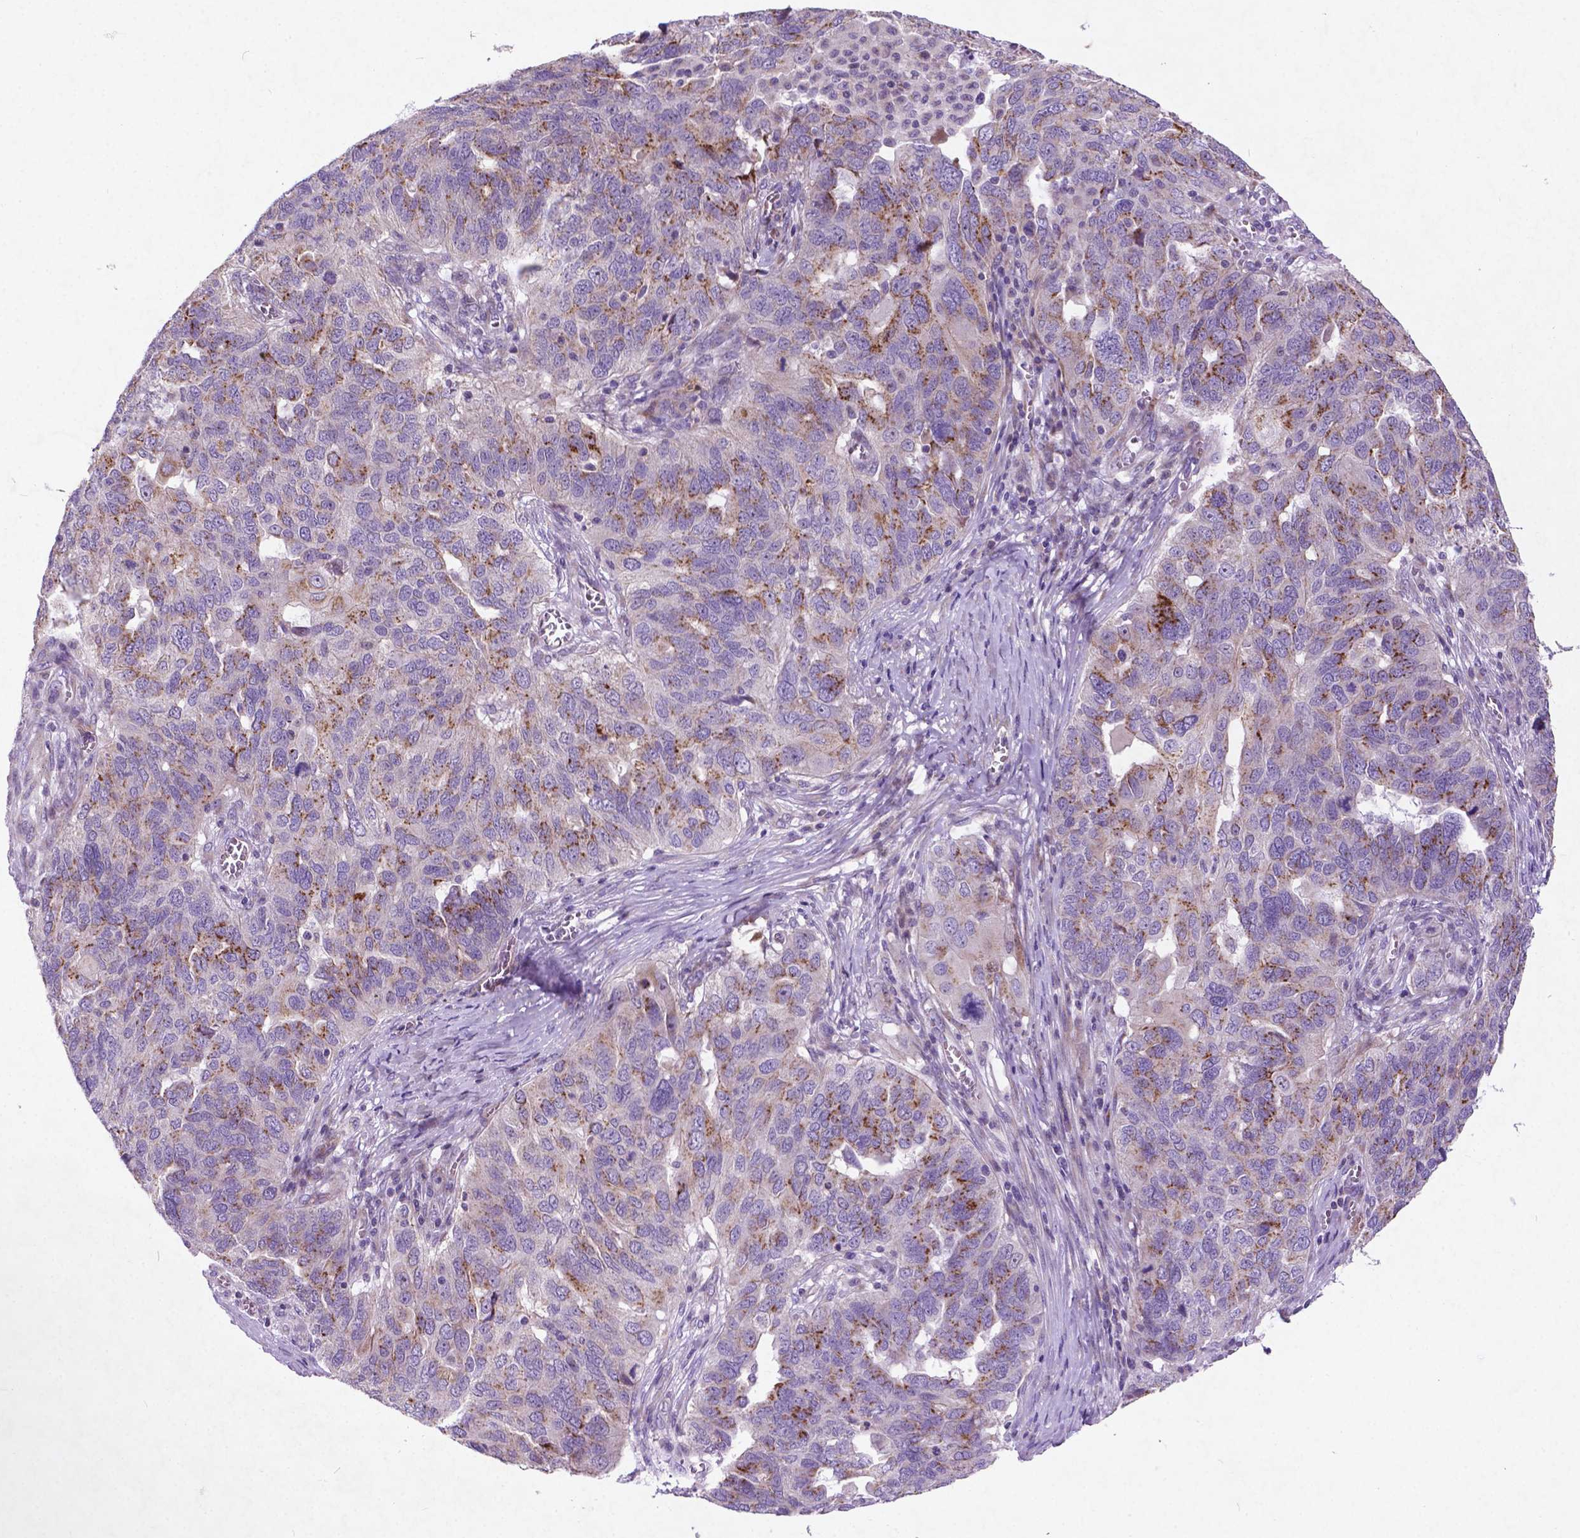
{"staining": {"intensity": "moderate", "quantity": "25%-75%", "location": "cytoplasmic/membranous"}, "tissue": "ovarian cancer", "cell_type": "Tumor cells", "image_type": "cancer", "snomed": [{"axis": "morphology", "description": "Carcinoma, endometroid"}, {"axis": "topography", "description": "Soft tissue"}, {"axis": "topography", "description": "Ovary"}], "caption": "Tumor cells demonstrate medium levels of moderate cytoplasmic/membranous positivity in approximately 25%-75% of cells in human ovarian cancer.", "gene": "ATG4D", "patient": {"sex": "female", "age": 52}}